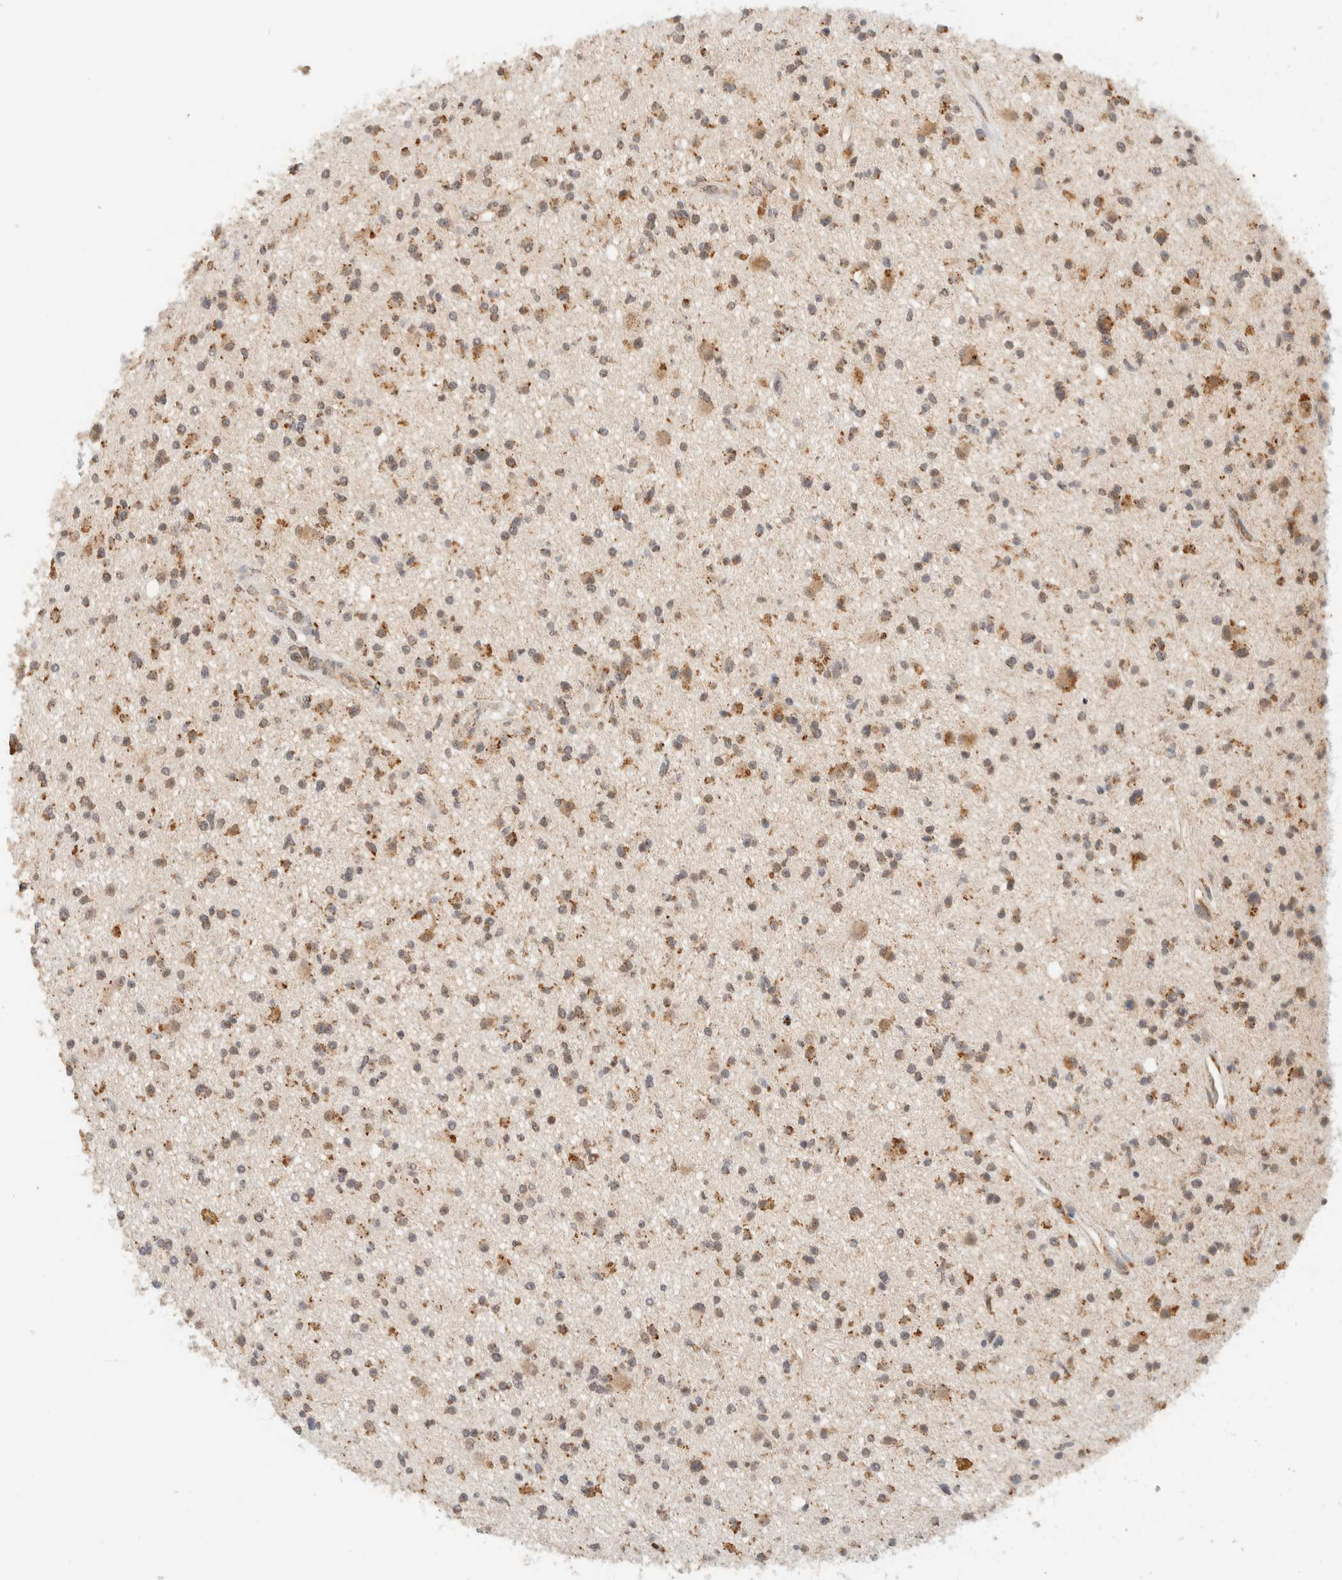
{"staining": {"intensity": "moderate", "quantity": ">75%", "location": "cytoplasmic/membranous"}, "tissue": "glioma", "cell_type": "Tumor cells", "image_type": "cancer", "snomed": [{"axis": "morphology", "description": "Glioma, malignant, High grade"}, {"axis": "topography", "description": "Brain"}], "caption": "The photomicrograph displays a brown stain indicating the presence of a protein in the cytoplasmic/membranous of tumor cells in glioma.", "gene": "MRPL41", "patient": {"sex": "male", "age": 33}}